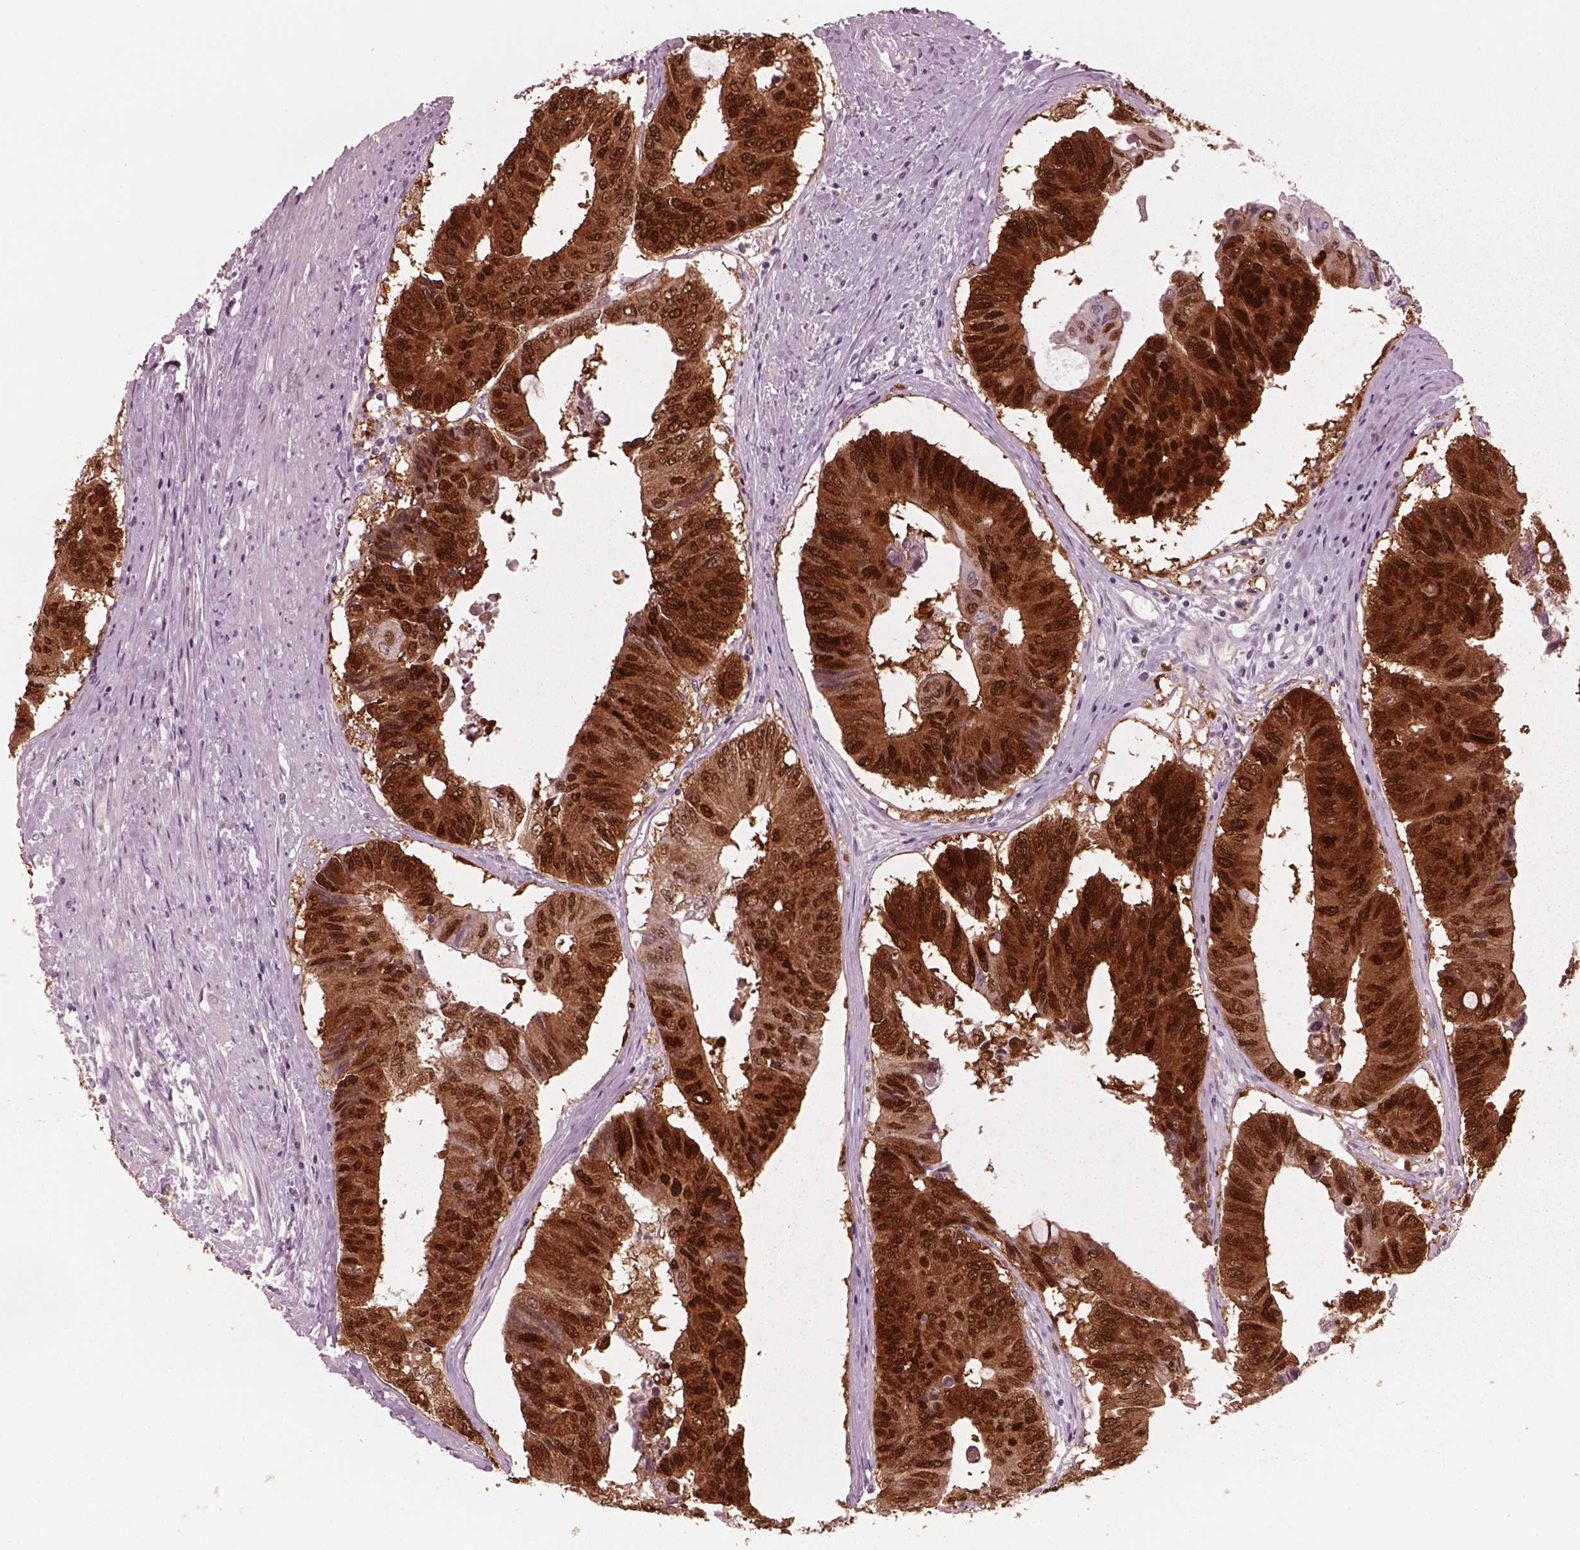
{"staining": {"intensity": "strong", "quantity": ">75%", "location": "cytoplasmic/membranous,nuclear"}, "tissue": "colorectal cancer", "cell_type": "Tumor cells", "image_type": "cancer", "snomed": [{"axis": "morphology", "description": "Adenocarcinoma, NOS"}, {"axis": "topography", "description": "Rectum"}], "caption": "A brown stain shows strong cytoplasmic/membranous and nuclear positivity of a protein in colorectal cancer tumor cells.", "gene": "SOX9", "patient": {"sex": "male", "age": 59}}